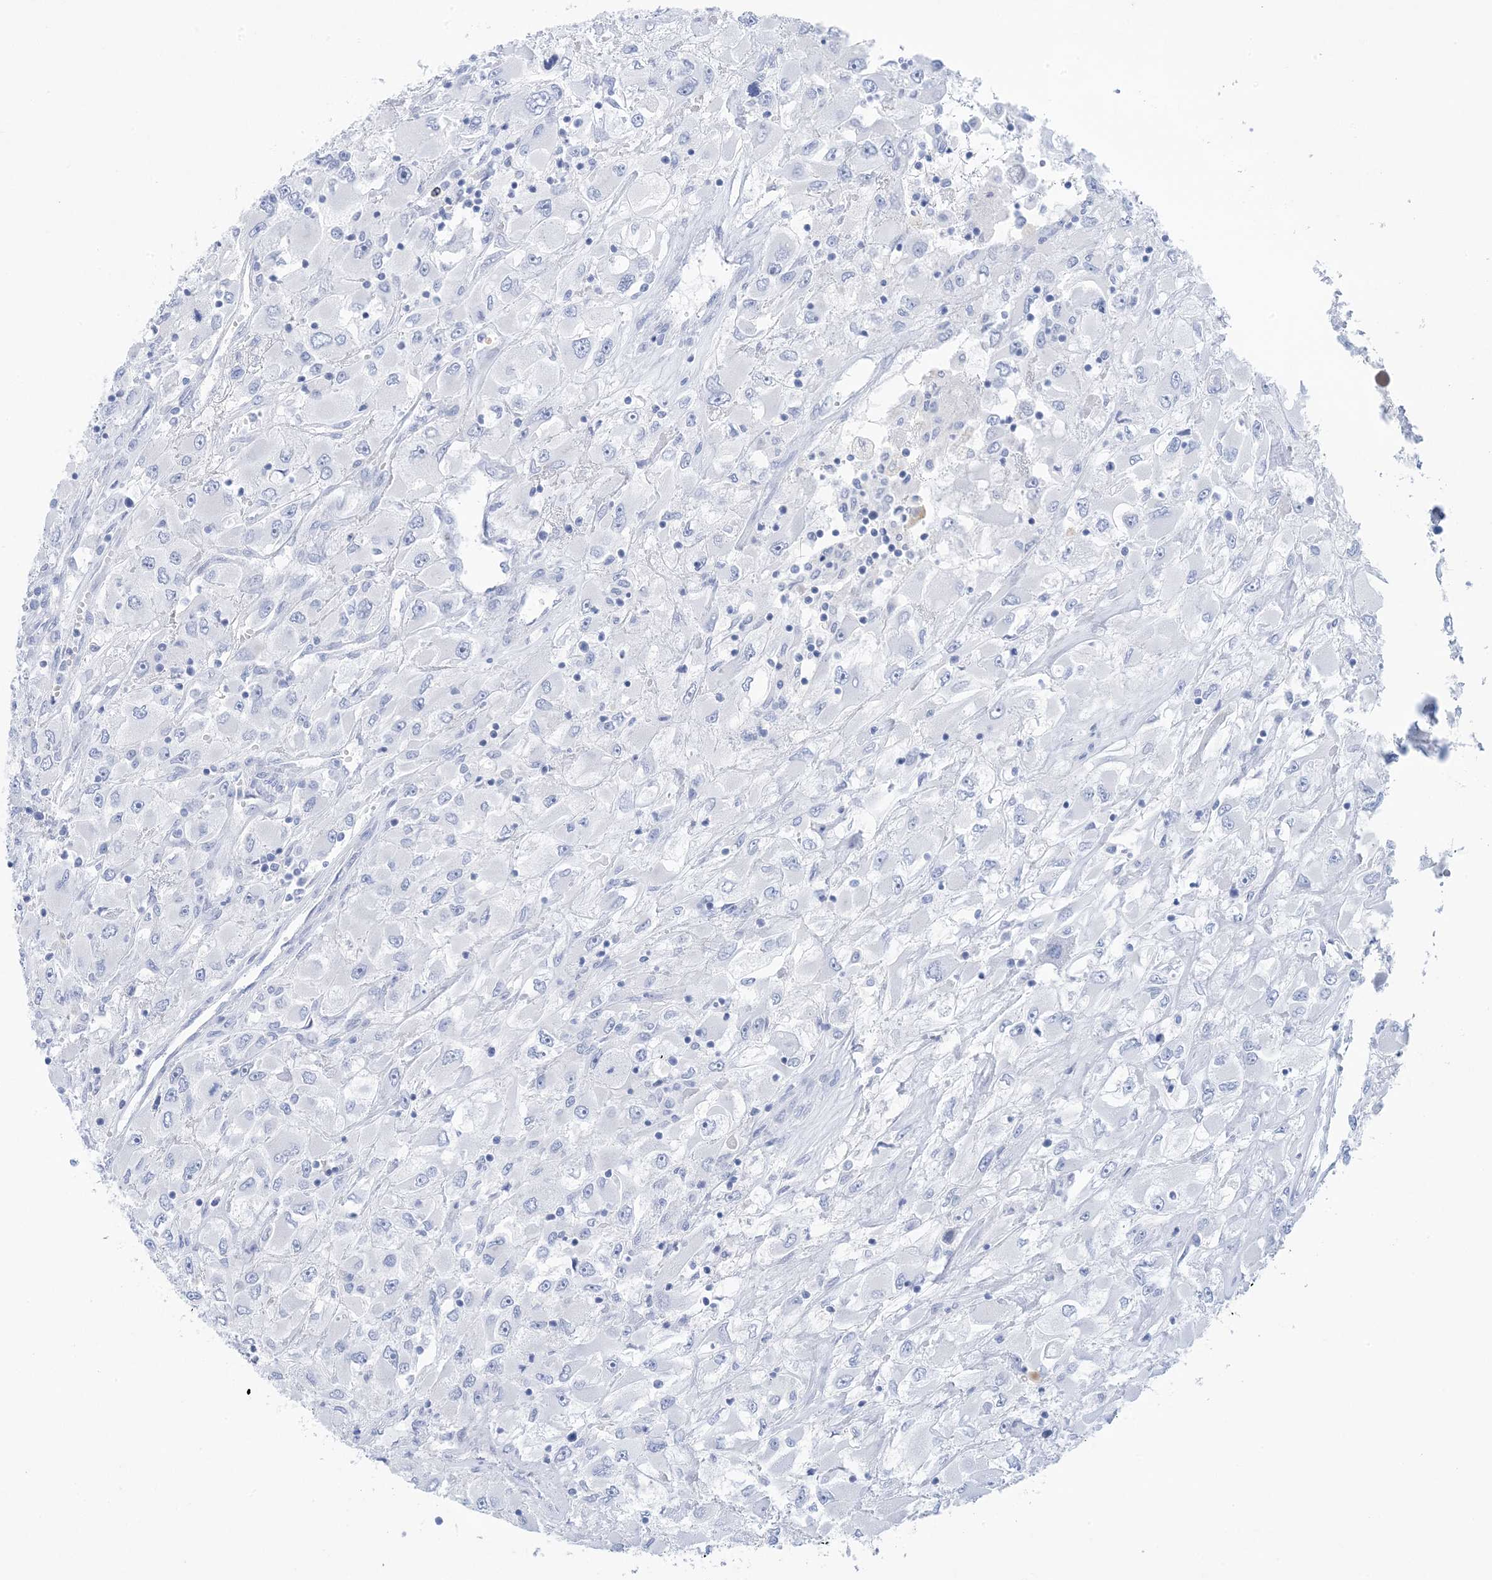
{"staining": {"intensity": "negative", "quantity": "none", "location": "none"}, "tissue": "renal cancer", "cell_type": "Tumor cells", "image_type": "cancer", "snomed": [{"axis": "morphology", "description": "Adenocarcinoma, NOS"}, {"axis": "topography", "description": "Kidney"}], "caption": "A micrograph of human renal cancer (adenocarcinoma) is negative for staining in tumor cells.", "gene": "SH3YL1", "patient": {"sex": "female", "age": 52}}